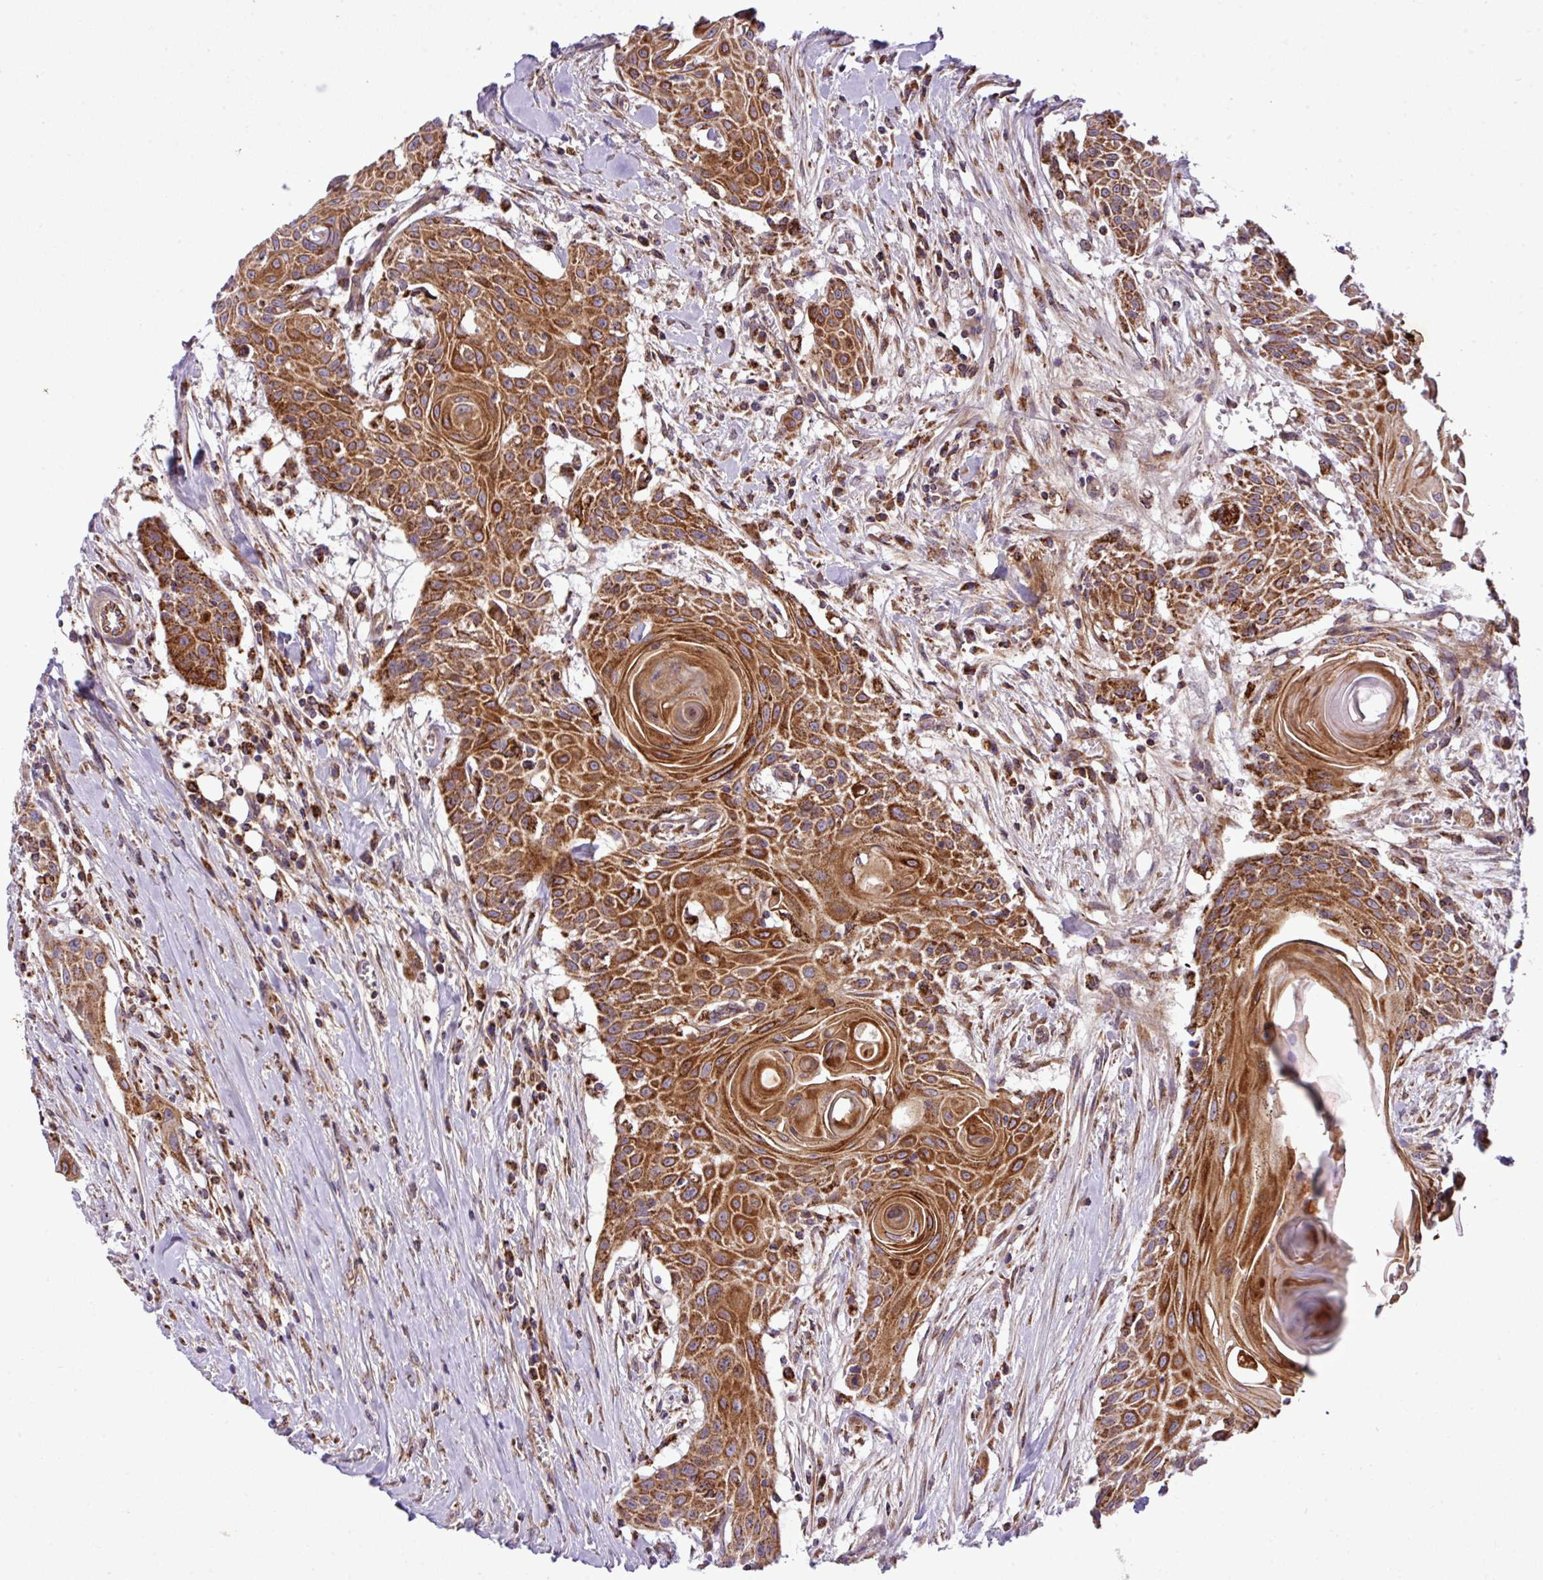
{"staining": {"intensity": "strong", "quantity": ">75%", "location": "cytoplasmic/membranous"}, "tissue": "head and neck cancer", "cell_type": "Tumor cells", "image_type": "cancer", "snomed": [{"axis": "morphology", "description": "Squamous cell carcinoma, NOS"}, {"axis": "topography", "description": "Lymph node"}, {"axis": "topography", "description": "Salivary gland"}, {"axis": "topography", "description": "Head-Neck"}], "caption": "This photomicrograph exhibits IHC staining of human head and neck cancer (squamous cell carcinoma), with high strong cytoplasmic/membranous positivity in approximately >75% of tumor cells.", "gene": "ZNF569", "patient": {"sex": "female", "age": 74}}